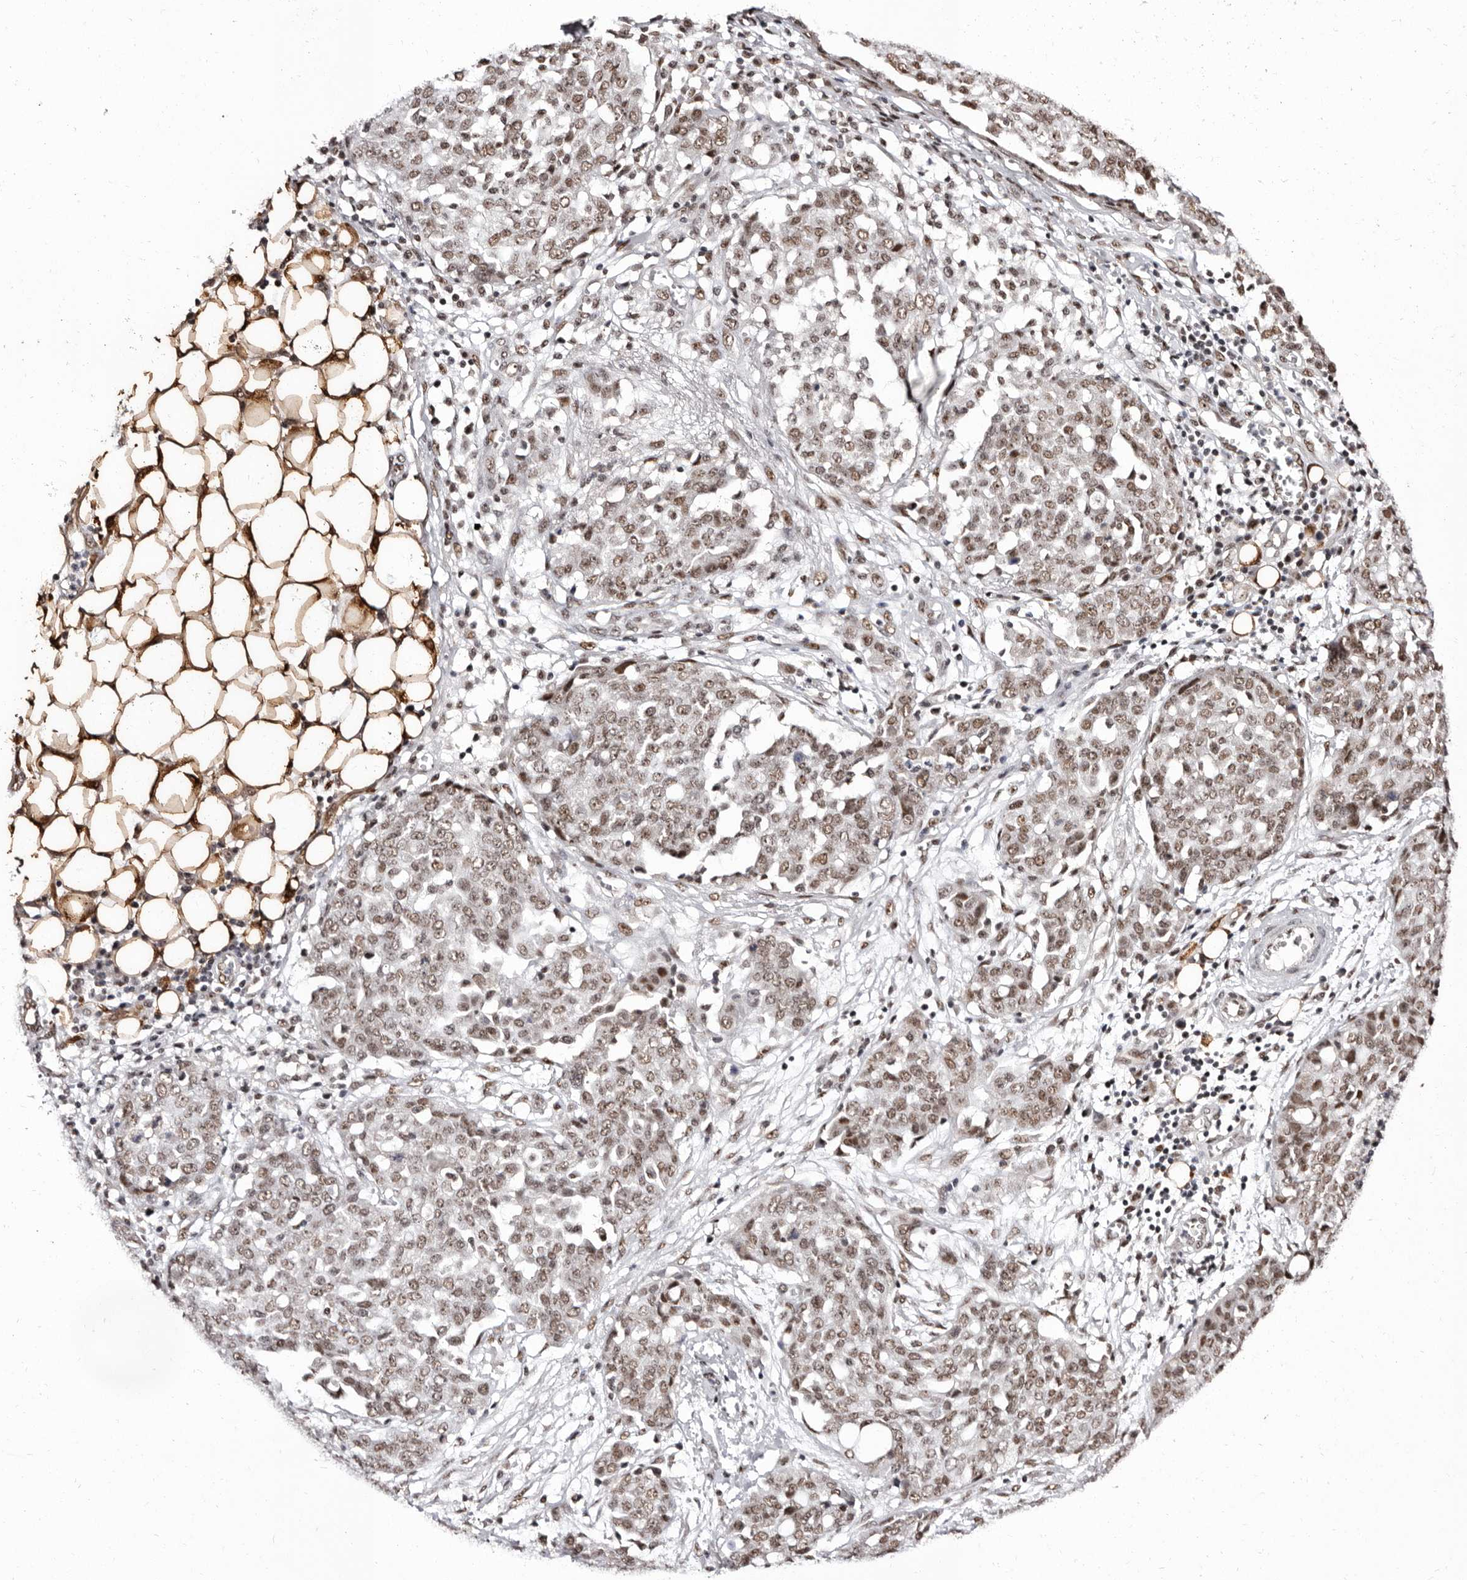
{"staining": {"intensity": "moderate", "quantity": ">75%", "location": "nuclear"}, "tissue": "ovarian cancer", "cell_type": "Tumor cells", "image_type": "cancer", "snomed": [{"axis": "morphology", "description": "Cystadenocarcinoma, serous, NOS"}, {"axis": "topography", "description": "Soft tissue"}, {"axis": "topography", "description": "Ovary"}], "caption": "Brown immunohistochemical staining in human ovarian cancer displays moderate nuclear expression in about >75% of tumor cells.", "gene": "ANAPC11", "patient": {"sex": "female", "age": 57}}